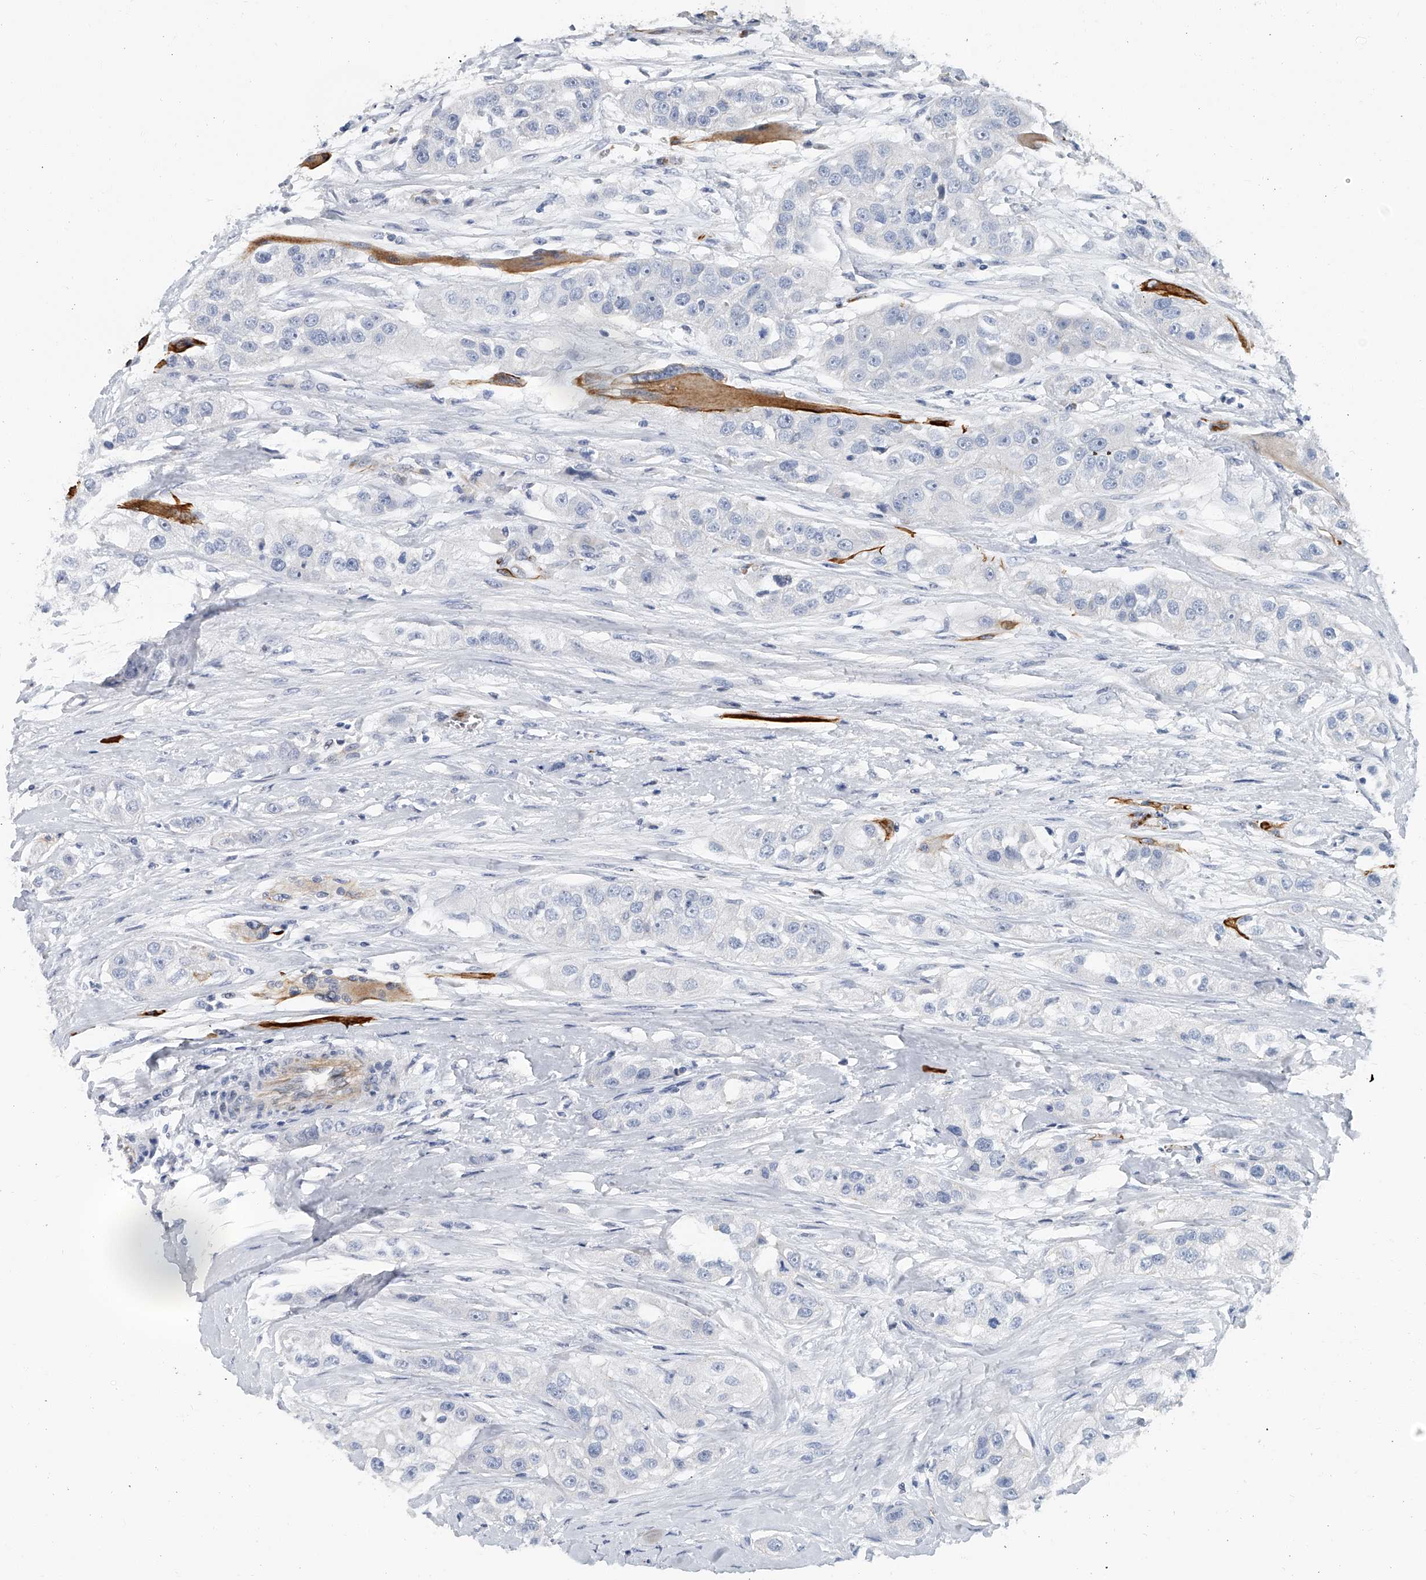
{"staining": {"intensity": "negative", "quantity": "none", "location": "none"}, "tissue": "head and neck cancer", "cell_type": "Tumor cells", "image_type": "cancer", "snomed": [{"axis": "morphology", "description": "Normal tissue, NOS"}, {"axis": "morphology", "description": "Squamous cell carcinoma, NOS"}, {"axis": "topography", "description": "Skeletal muscle"}, {"axis": "topography", "description": "Head-Neck"}], "caption": "Tumor cells show no significant staining in head and neck cancer.", "gene": "KIRREL1", "patient": {"sex": "male", "age": 51}}